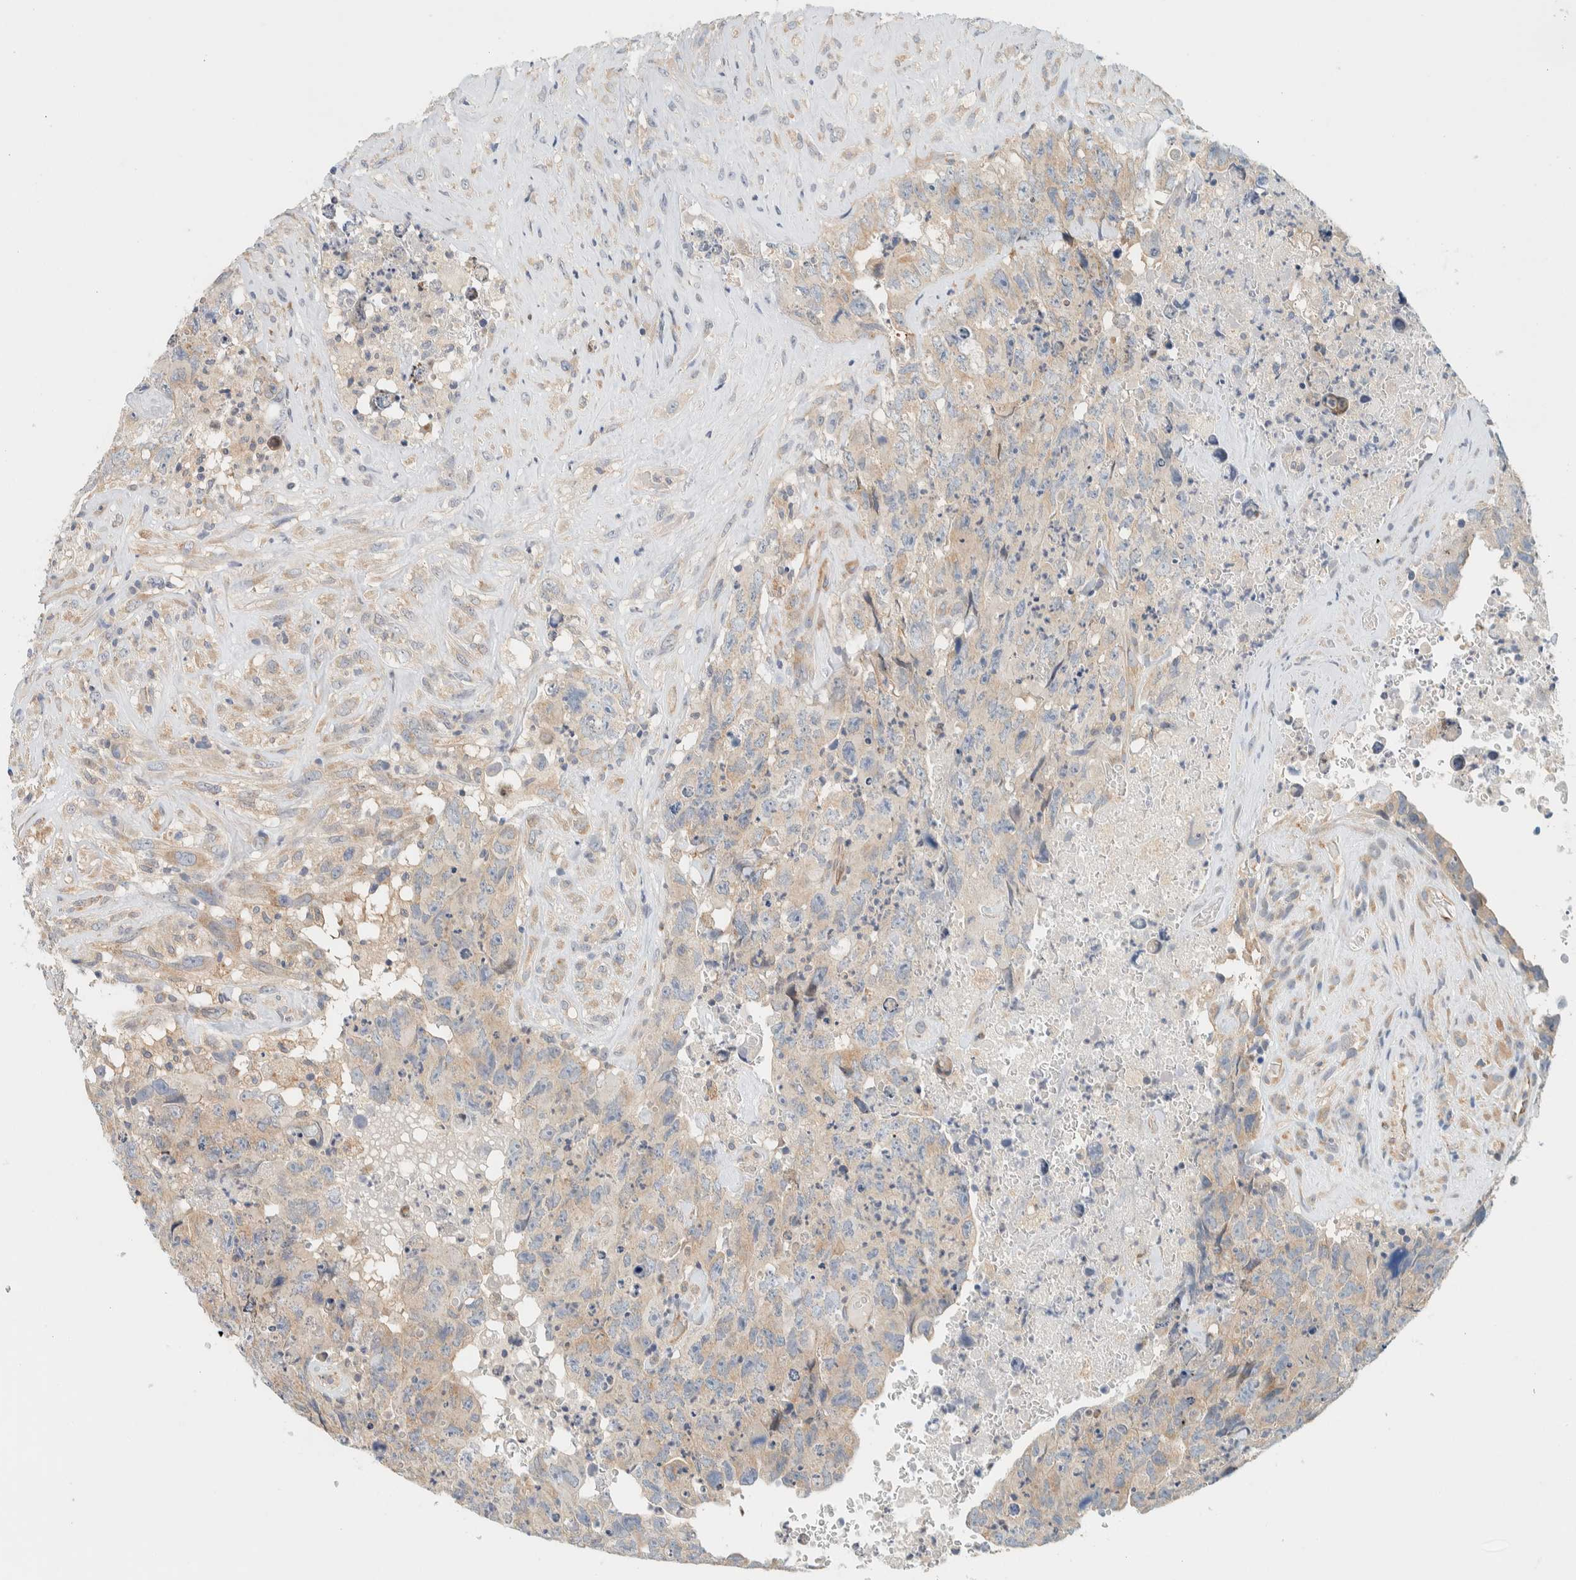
{"staining": {"intensity": "negative", "quantity": "none", "location": "none"}, "tissue": "testis cancer", "cell_type": "Tumor cells", "image_type": "cancer", "snomed": [{"axis": "morphology", "description": "Carcinoma, Embryonal, NOS"}, {"axis": "topography", "description": "Testis"}], "caption": "The immunohistochemistry (IHC) image has no significant positivity in tumor cells of testis cancer tissue.", "gene": "SUMF2", "patient": {"sex": "male", "age": 32}}